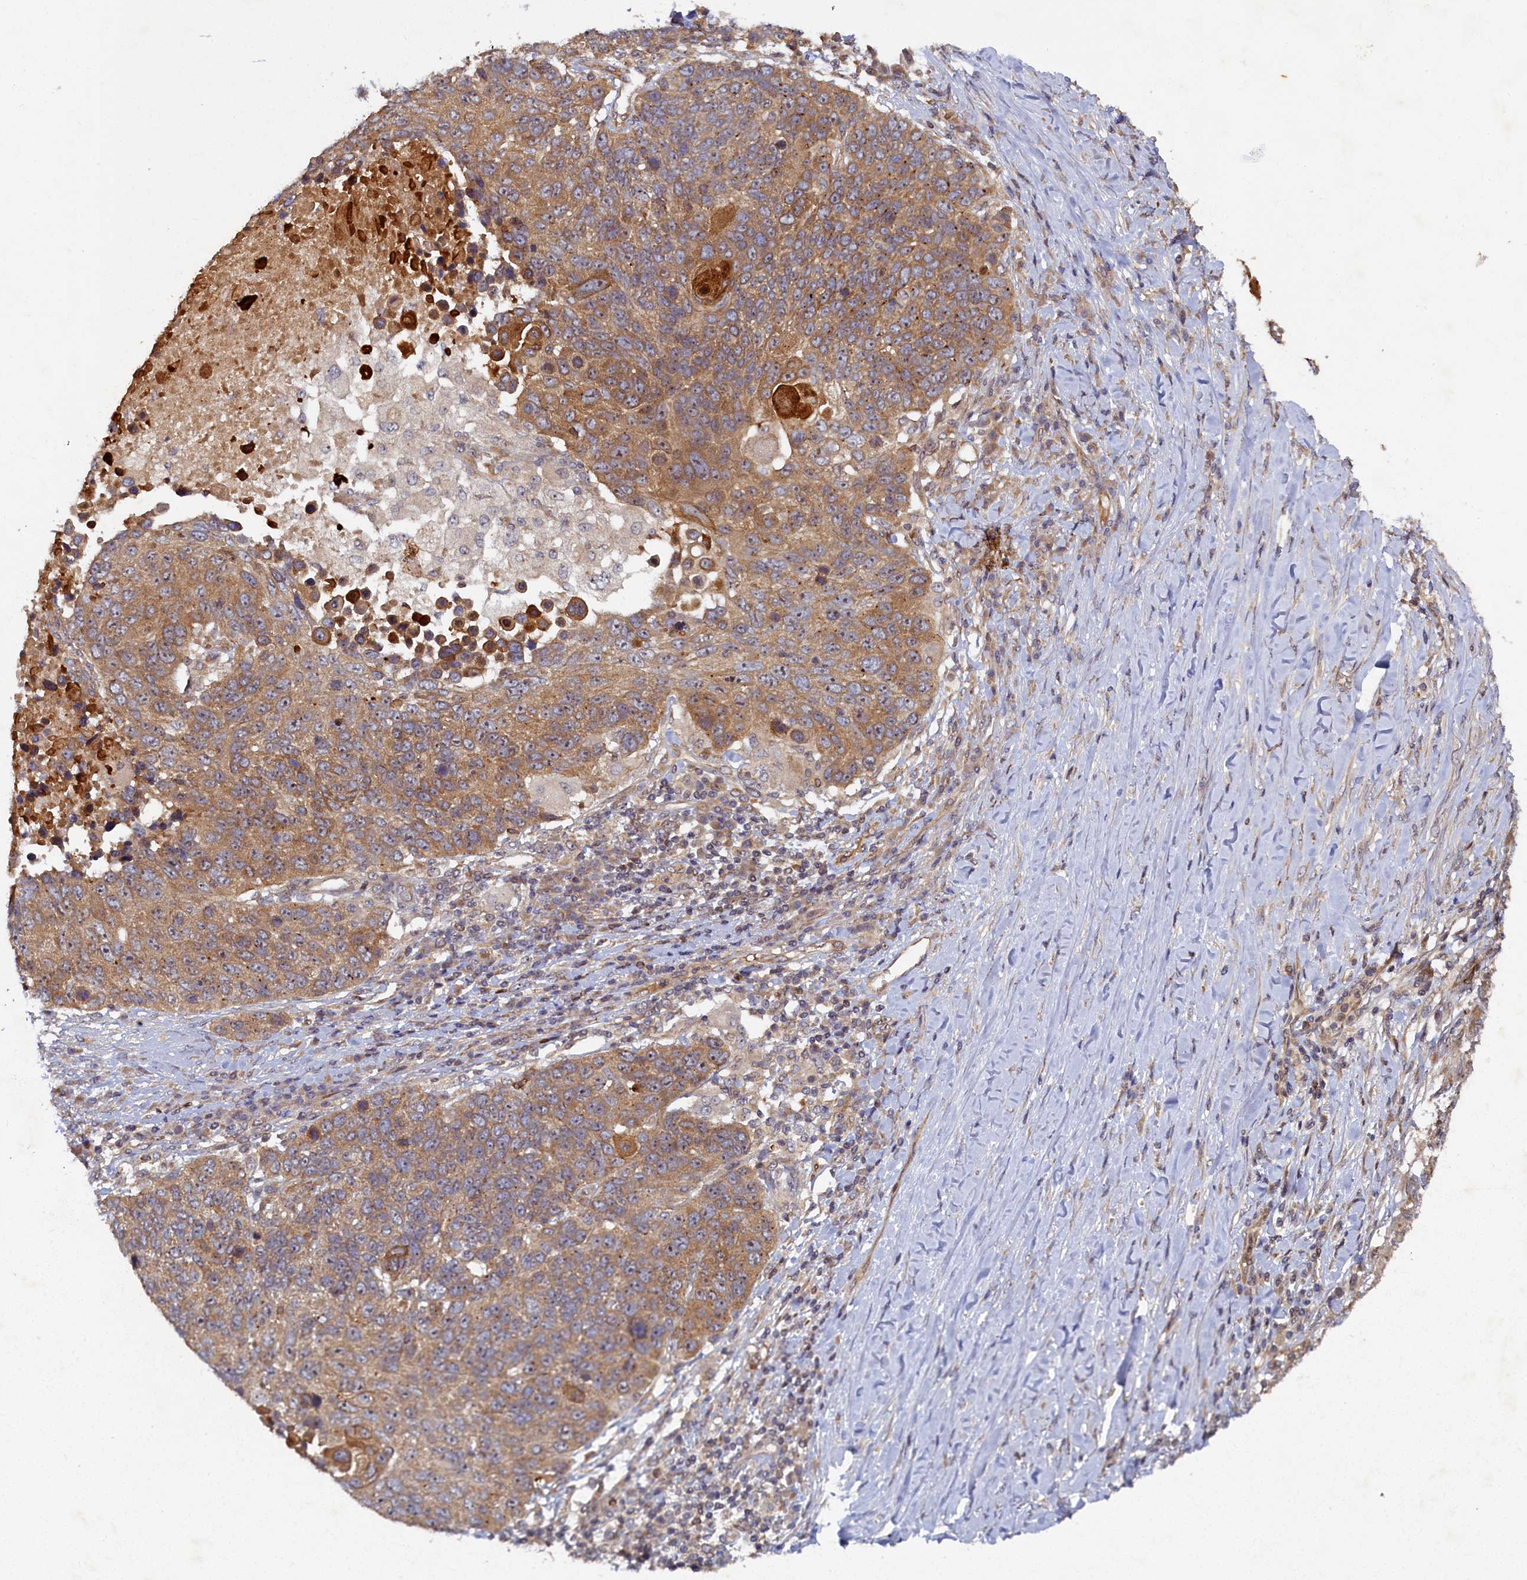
{"staining": {"intensity": "moderate", "quantity": ">75%", "location": "cytoplasmic/membranous"}, "tissue": "lung cancer", "cell_type": "Tumor cells", "image_type": "cancer", "snomed": [{"axis": "morphology", "description": "Normal tissue, NOS"}, {"axis": "morphology", "description": "Squamous cell carcinoma, NOS"}, {"axis": "topography", "description": "Lymph node"}, {"axis": "topography", "description": "Lung"}], "caption": "A brown stain shows moderate cytoplasmic/membranous expression of a protein in lung cancer (squamous cell carcinoma) tumor cells. The staining is performed using DAB brown chromogen to label protein expression. The nuclei are counter-stained blue using hematoxylin.", "gene": "CEP20", "patient": {"sex": "male", "age": 66}}